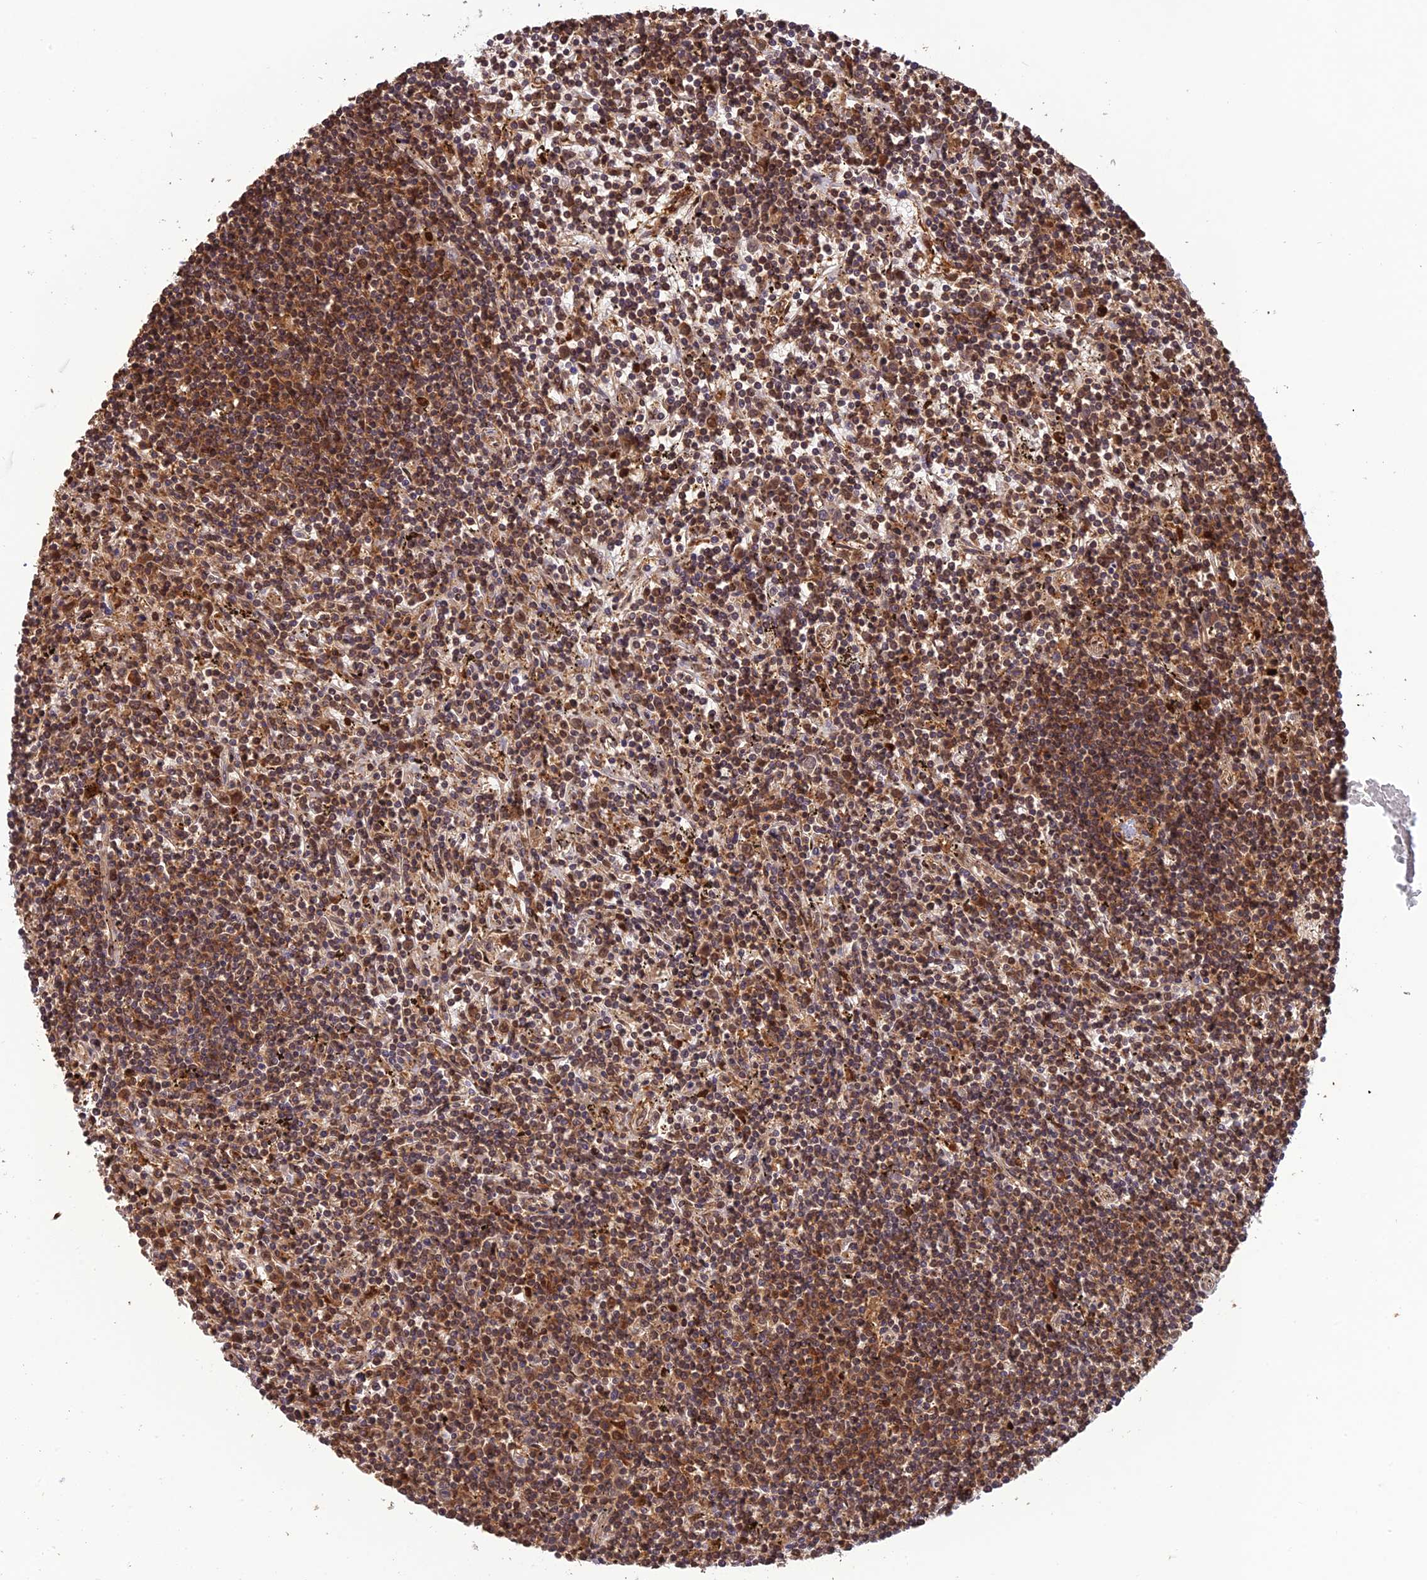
{"staining": {"intensity": "moderate", "quantity": ">75%", "location": "cytoplasmic/membranous"}, "tissue": "lymphoma", "cell_type": "Tumor cells", "image_type": "cancer", "snomed": [{"axis": "morphology", "description": "Malignant lymphoma, non-Hodgkin's type, Low grade"}, {"axis": "topography", "description": "Spleen"}], "caption": "Low-grade malignant lymphoma, non-Hodgkin's type stained with a brown dye exhibits moderate cytoplasmic/membranous positive expression in approximately >75% of tumor cells.", "gene": "PSMB3", "patient": {"sex": "male", "age": 76}}